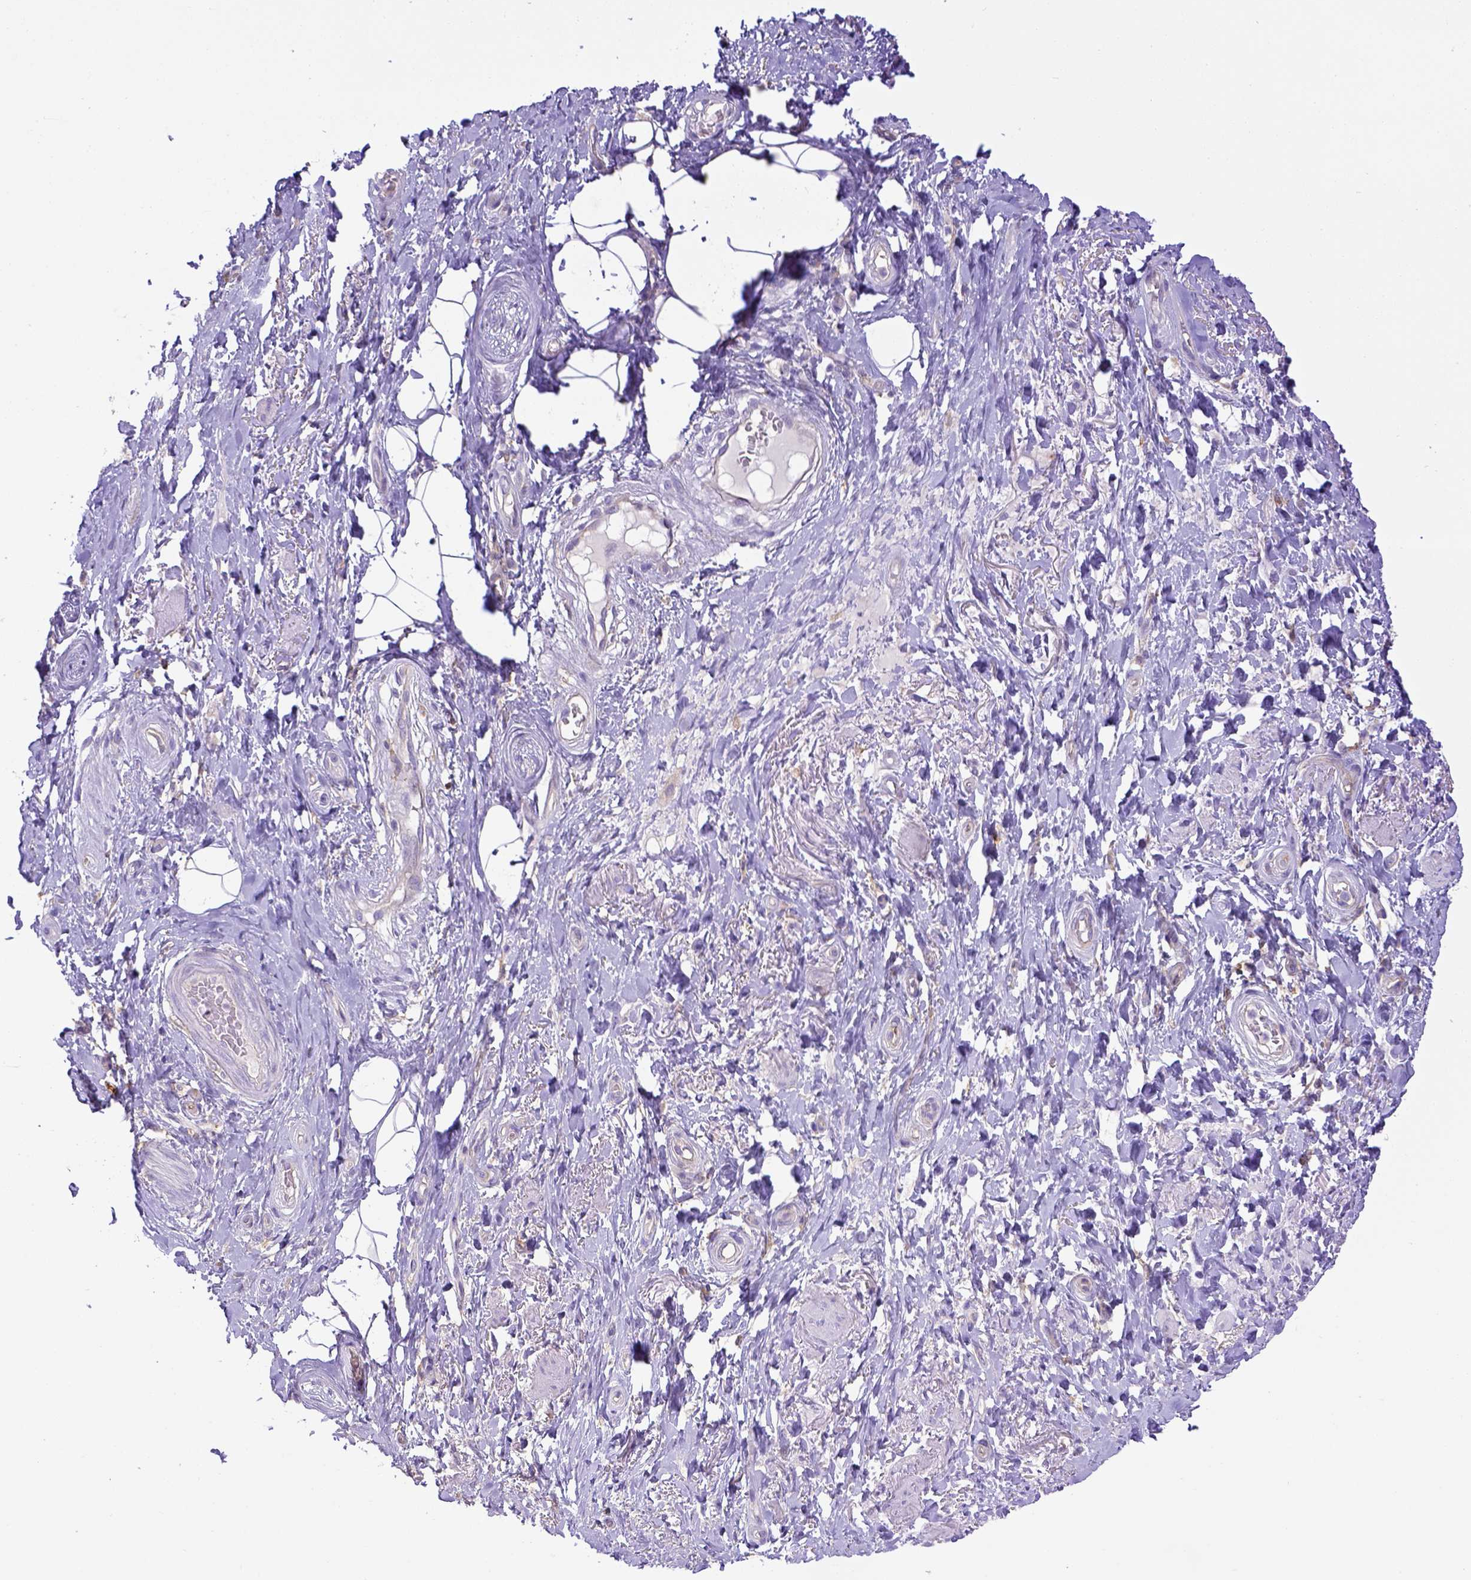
{"staining": {"intensity": "negative", "quantity": "none", "location": "none"}, "tissue": "adipose tissue", "cell_type": "Adipocytes", "image_type": "normal", "snomed": [{"axis": "morphology", "description": "Normal tissue, NOS"}, {"axis": "topography", "description": "Anal"}, {"axis": "topography", "description": "Peripheral nerve tissue"}], "caption": "Immunohistochemistry photomicrograph of benign adipose tissue: adipose tissue stained with DAB (3,3'-diaminobenzidine) shows no significant protein positivity in adipocytes.", "gene": "CD40", "patient": {"sex": "male", "age": 53}}